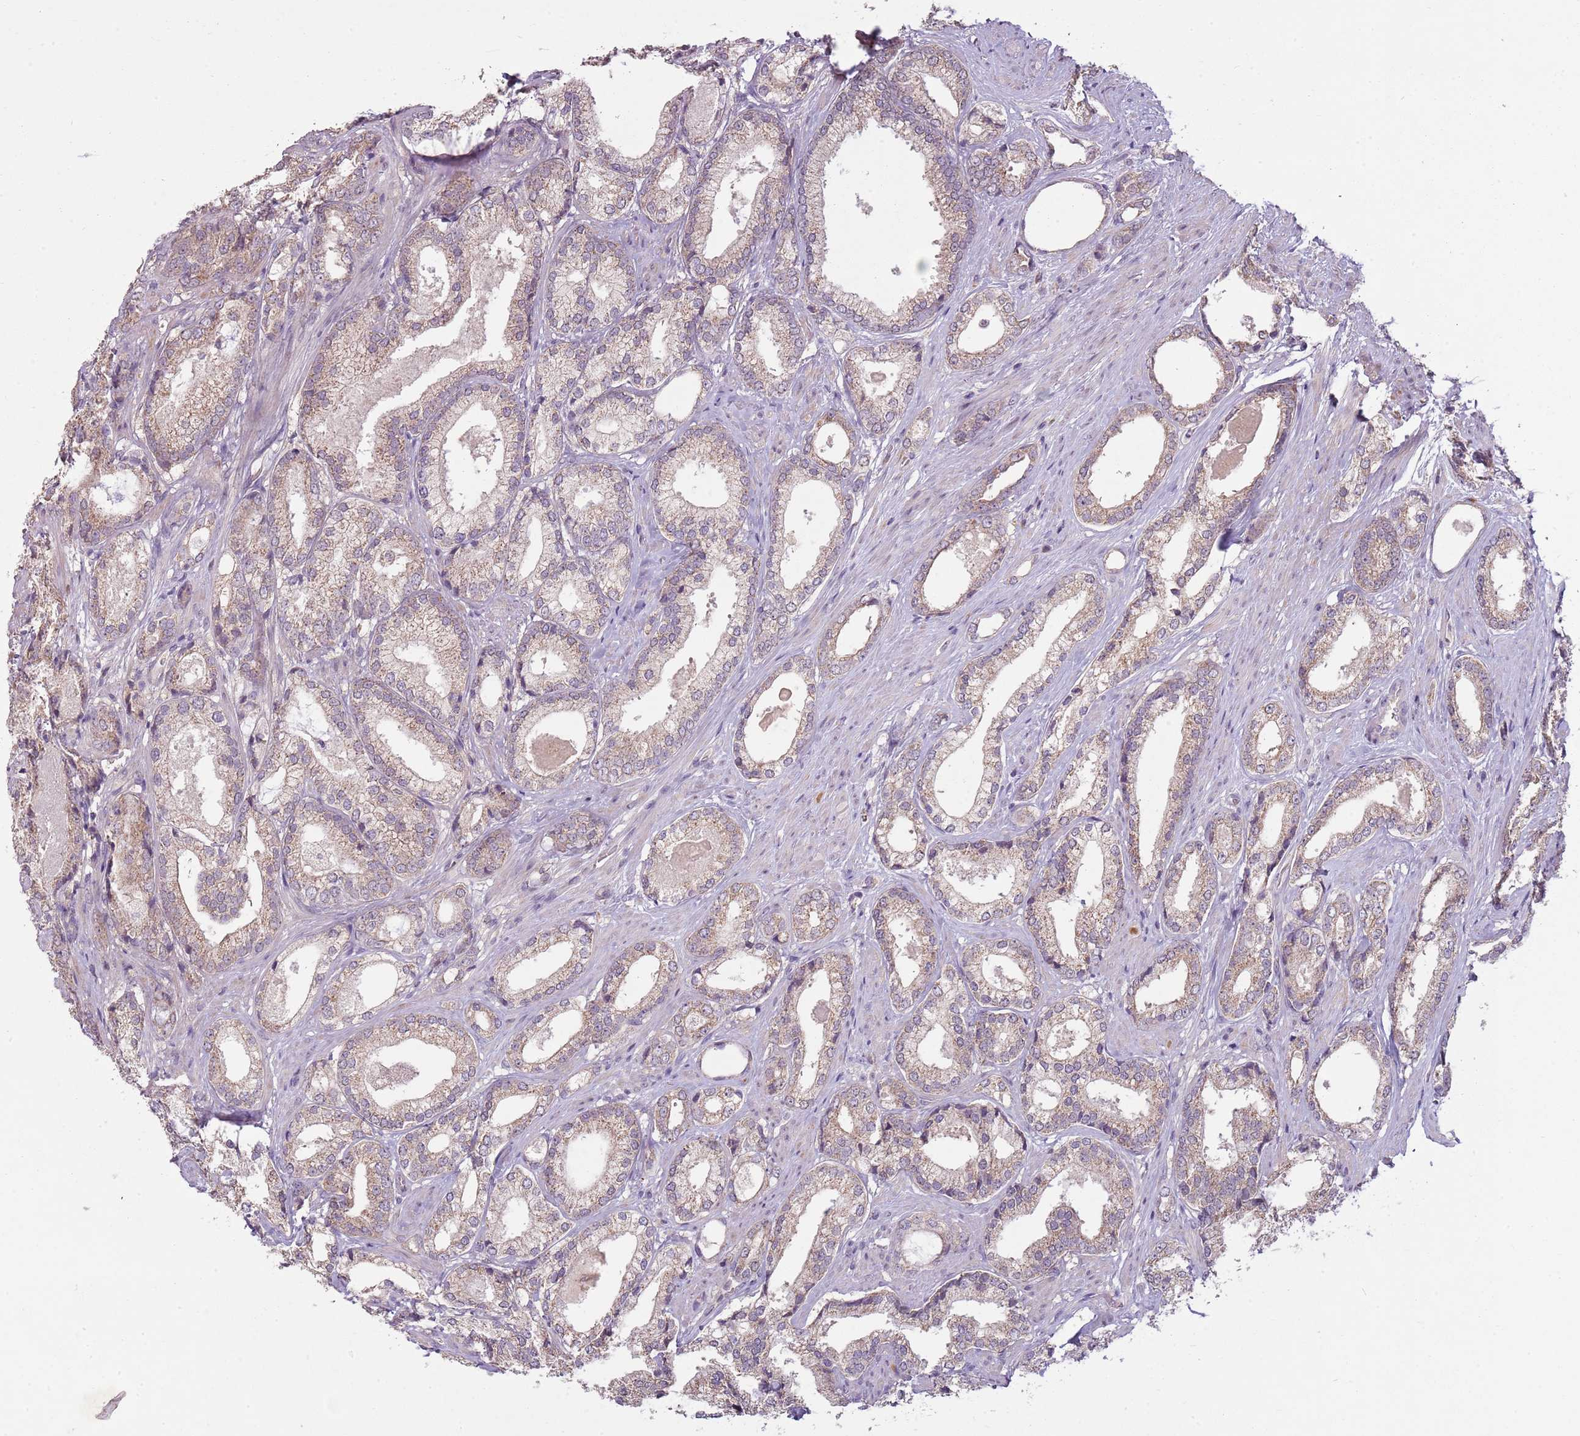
{"staining": {"intensity": "weak", "quantity": ">75%", "location": "cytoplasmic/membranous"}, "tissue": "prostate cancer", "cell_type": "Tumor cells", "image_type": "cancer", "snomed": [{"axis": "morphology", "description": "Adenocarcinoma, Low grade"}, {"axis": "topography", "description": "Prostate"}], "caption": "Prostate cancer was stained to show a protein in brown. There is low levels of weak cytoplasmic/membranous positivity in approximately >75% of tumor cells. The protein of interest is stained brown, and the nuclei are stained in blue (DAB IHC with brightfield microscopy, high magnification).", "gene": "TEKT4", "patient": {"sex": "male", "age": 68}}